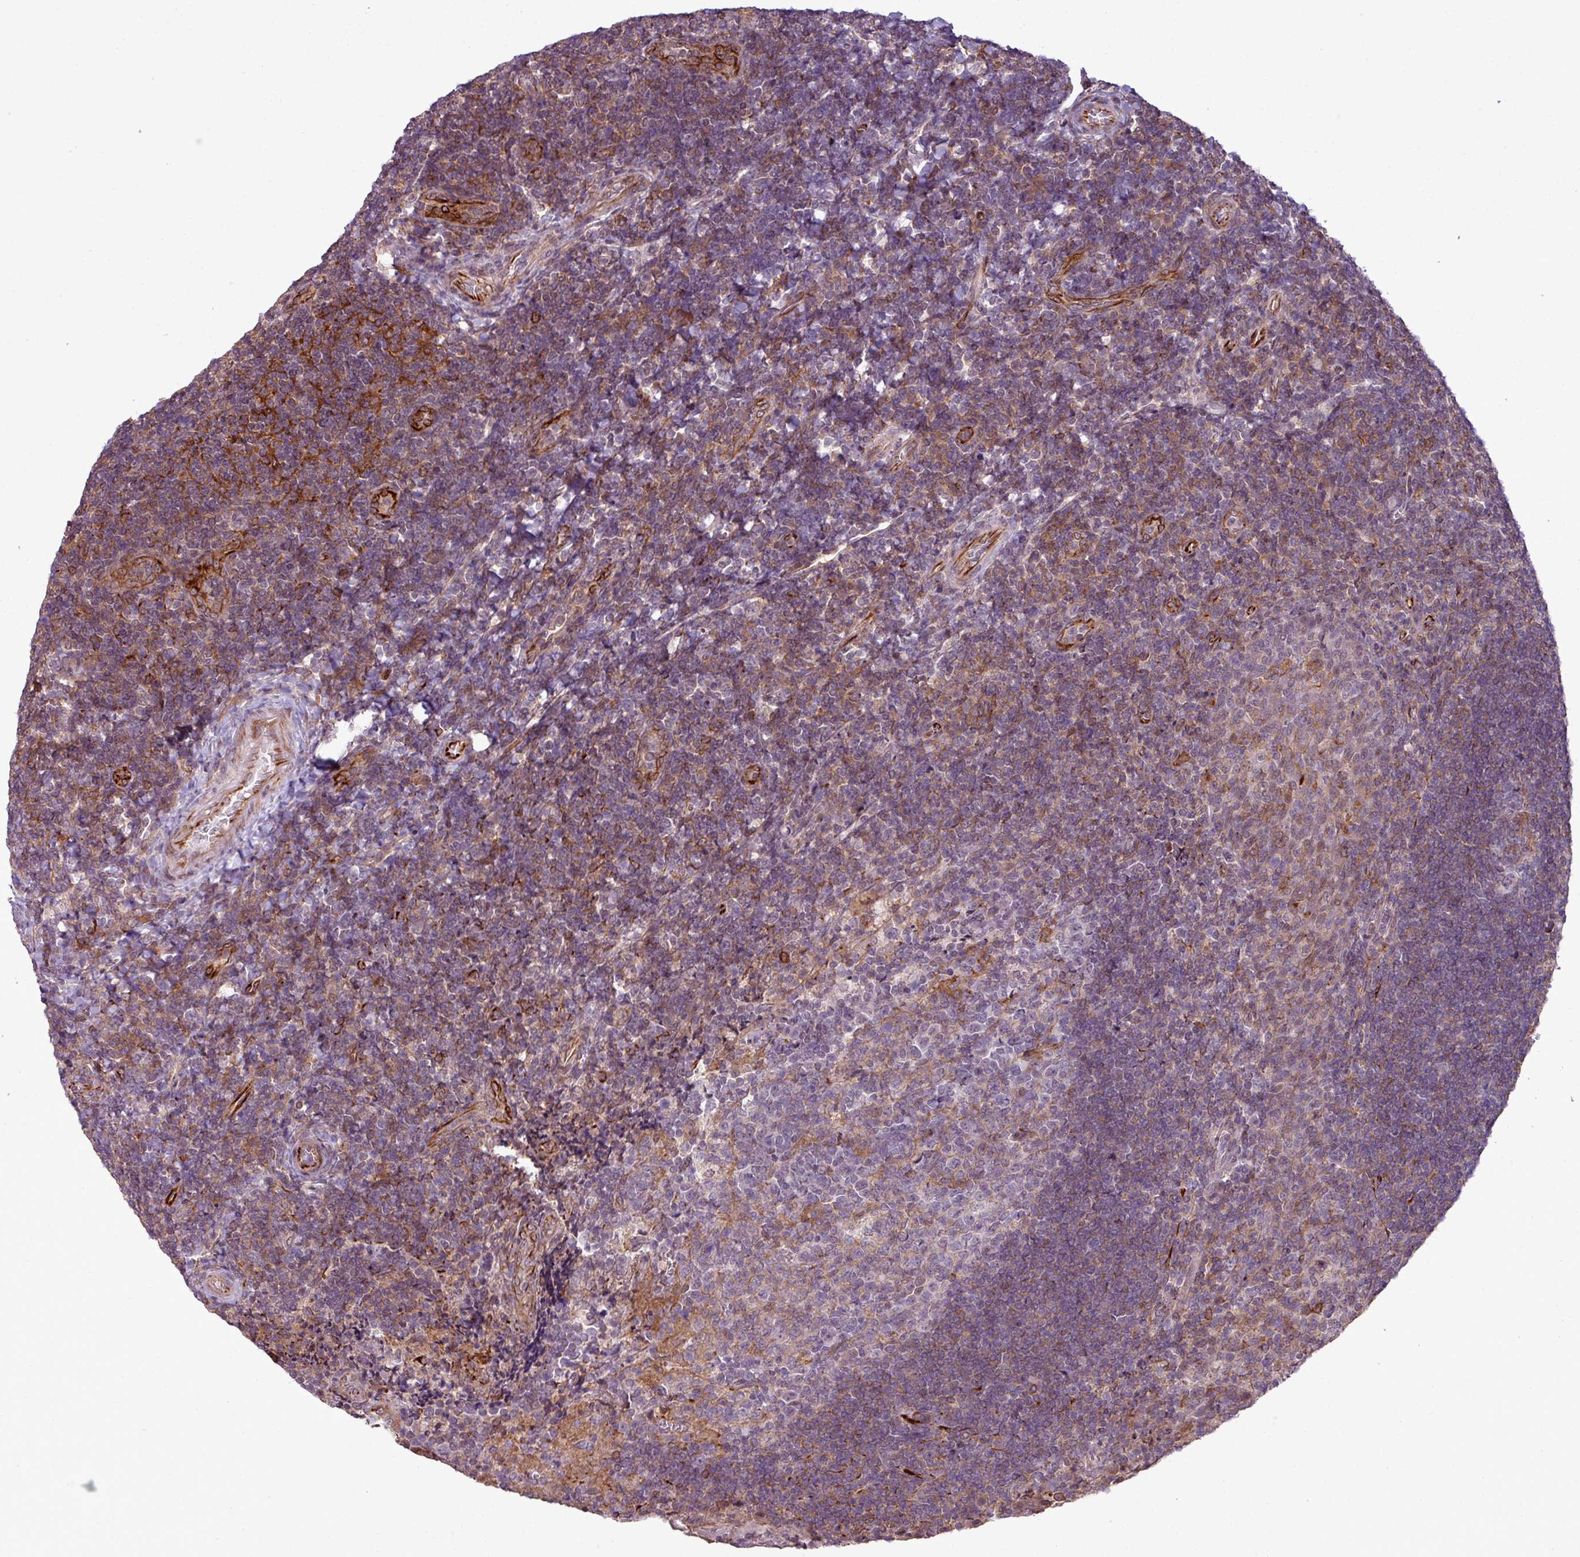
{"staining": {"intensity": "moderate", "quantity": "<25%", "location": "cytoplasmic/membranous"}, "tissue": "tonsil", "cell_type": "Germinal center cells", "image_type": "normal", "snomed": [{"axis": "morphology", "description": "Normal tissue, NOS"}, {"axis": "topography", "description": "Tonsil"}], "caption": "Germinal center cells display low levels of moderate cytoplasmic/membranous expression in about <25% of cells in benign tonsil. (DAB = brown stain, brightfield microscopy at high magnification).", "gene": "ZC2HC1C", "patient": {"sex": "male", "age": 17}}